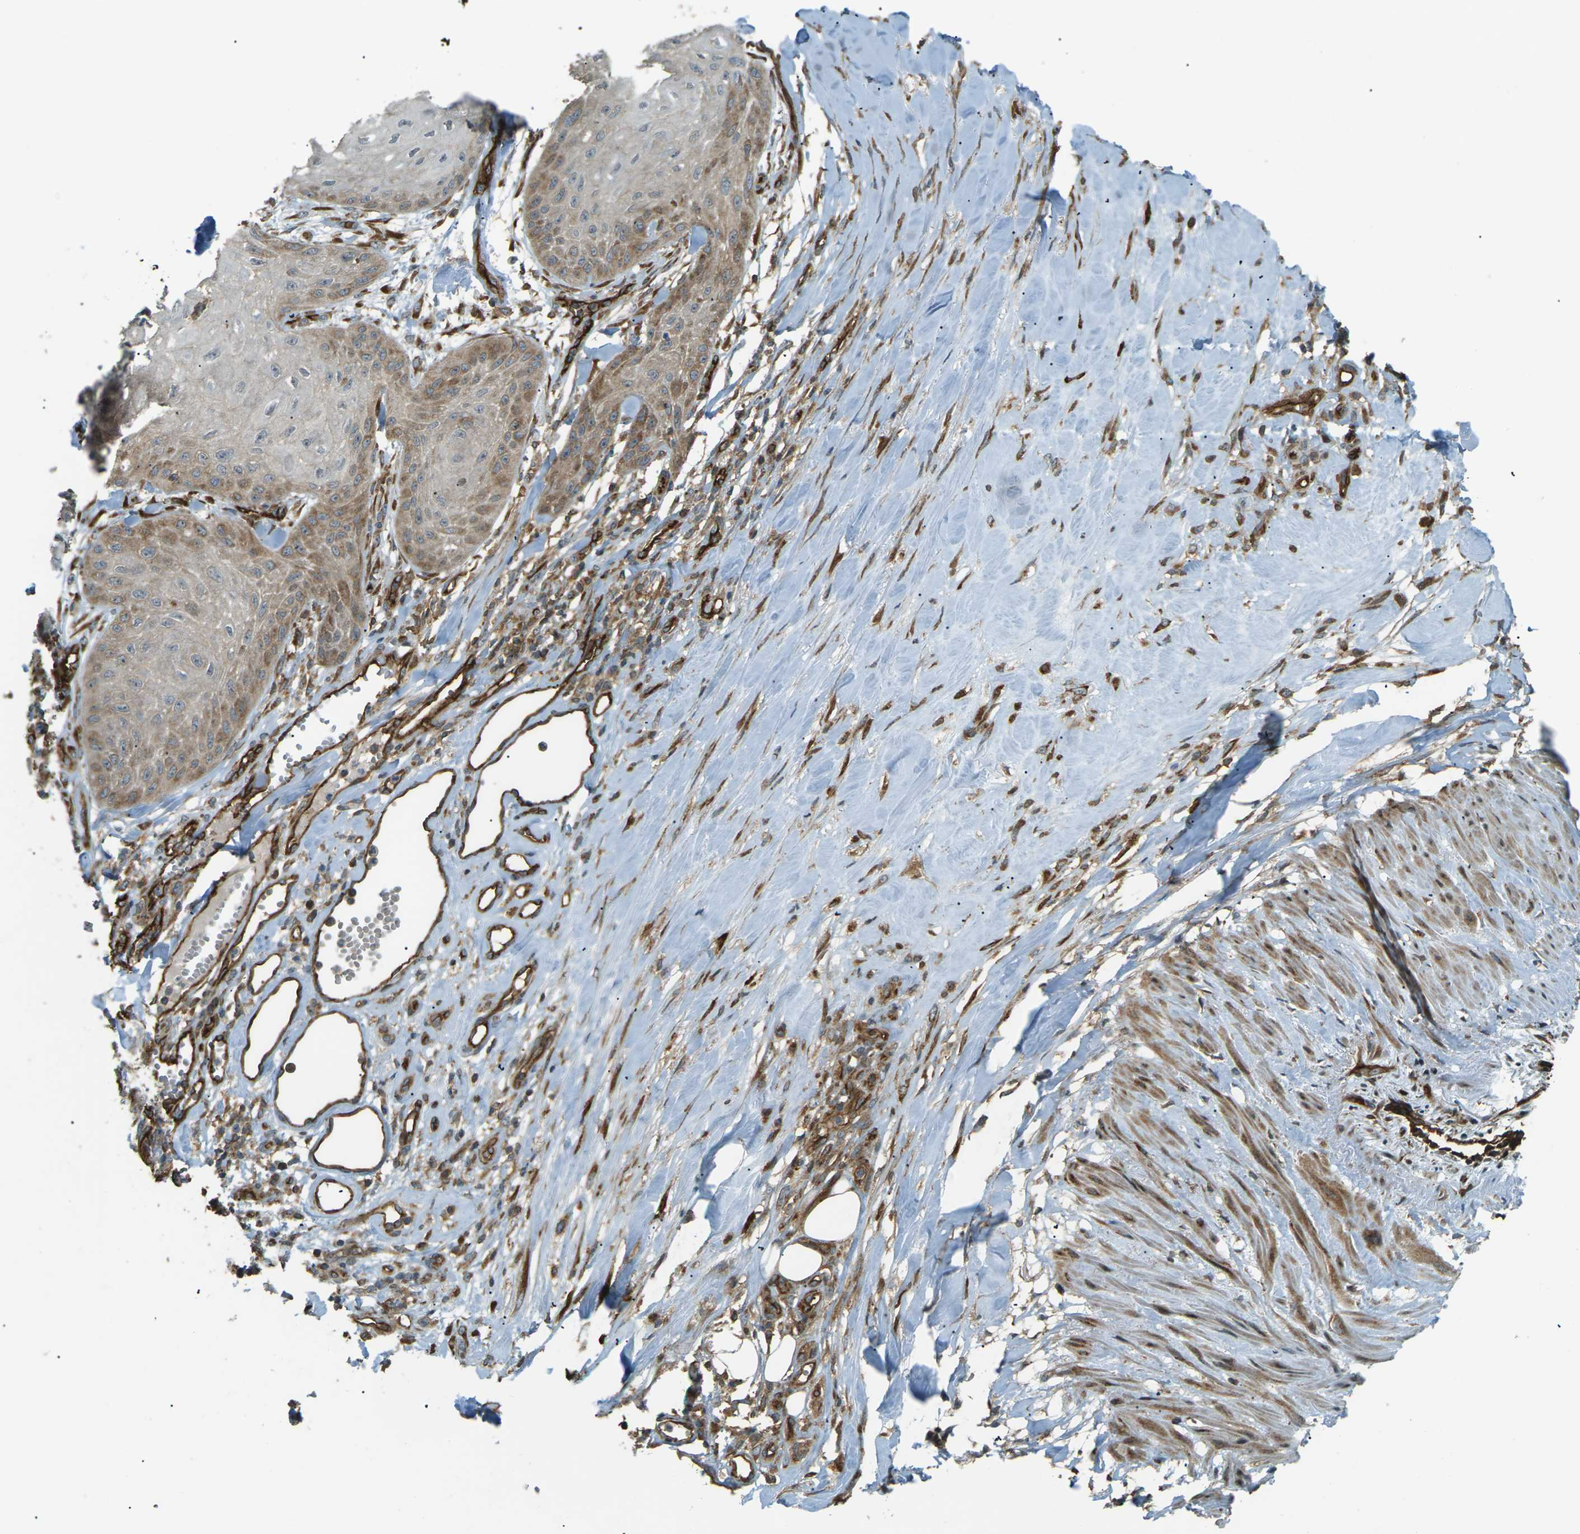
{"staining": {"intensity": "moderate", "quantity": "<25%", "location": "cytoplasmic/membranous"}, "tissue": "skin cancer", "cell_type": "Tumor cells", "image_type": "cancer", "snomed": [{"axis": "morphology", "description": "Squamous cell carcinoma, NOS"}, {"axis": "topography", "description": "Skin"}], "caption": "This is an image of IHC staining of skin cancer, which shows moderate expression in the cytoplasmic/membranous of tumor cells.", "gene": "S1PR1", "patient": {"sex": "male", "age": 74}}